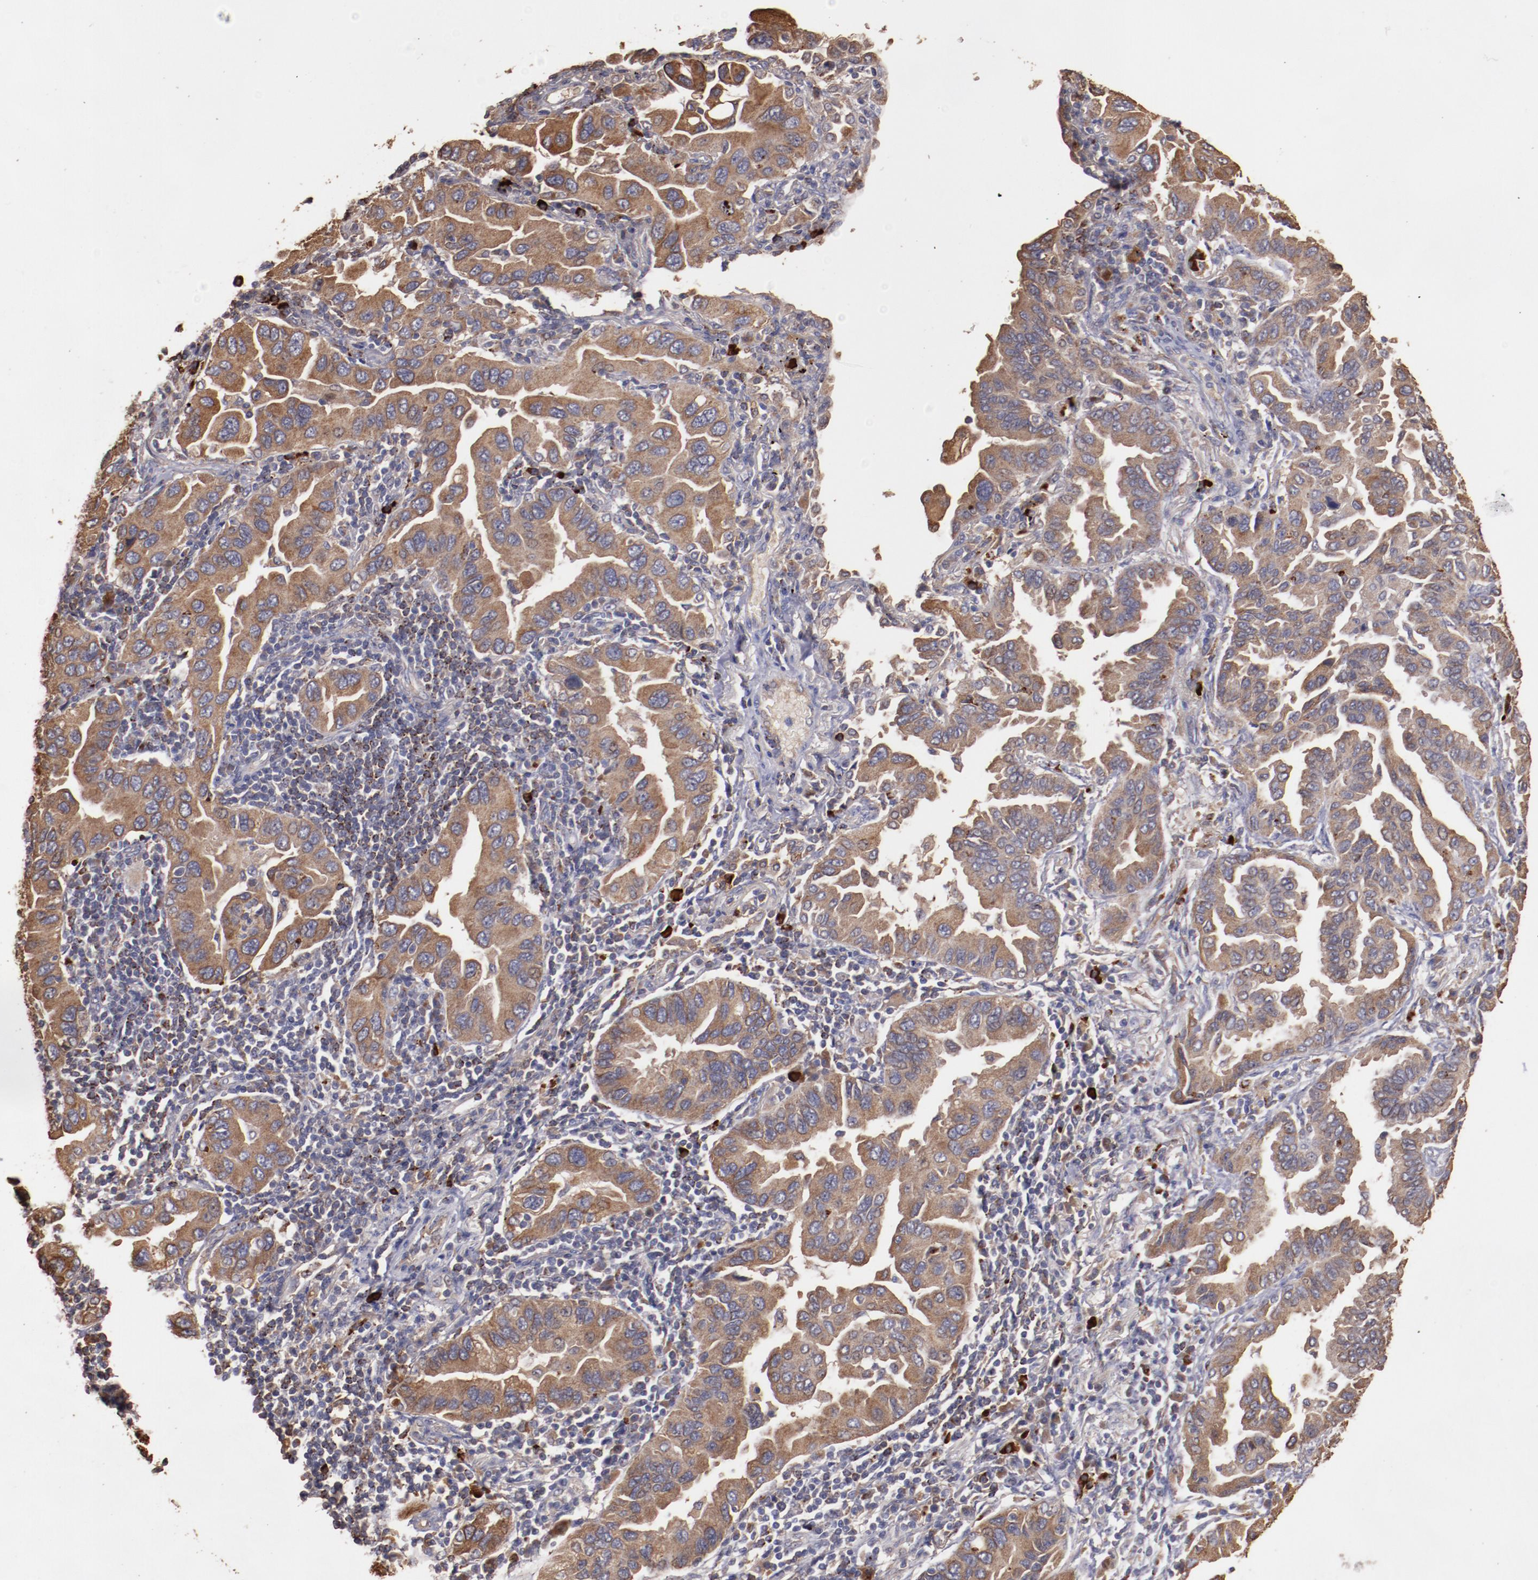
{"staining": {"intensity": "moderate", "quantity": ">75%", "location": "cytoplasmic/membranous"}, "tissue": "lung cancer", "cell_type": "Tumor cells", "image_type": "cancer", "snomed": [{"axis": "morphology", "description": "Adenocarcinoma, NOS"}, {"axis": "topography", "description": "Lung"}], "caption": "An image showing moderate cytoplasmic/membranous staining in approximately >75% of tumor cells in lung adenocarcinoma, as visualized by brown immunohistochemical staining.", "gene": "SRRD", "patient": {"sex": "female", "age": 65}}